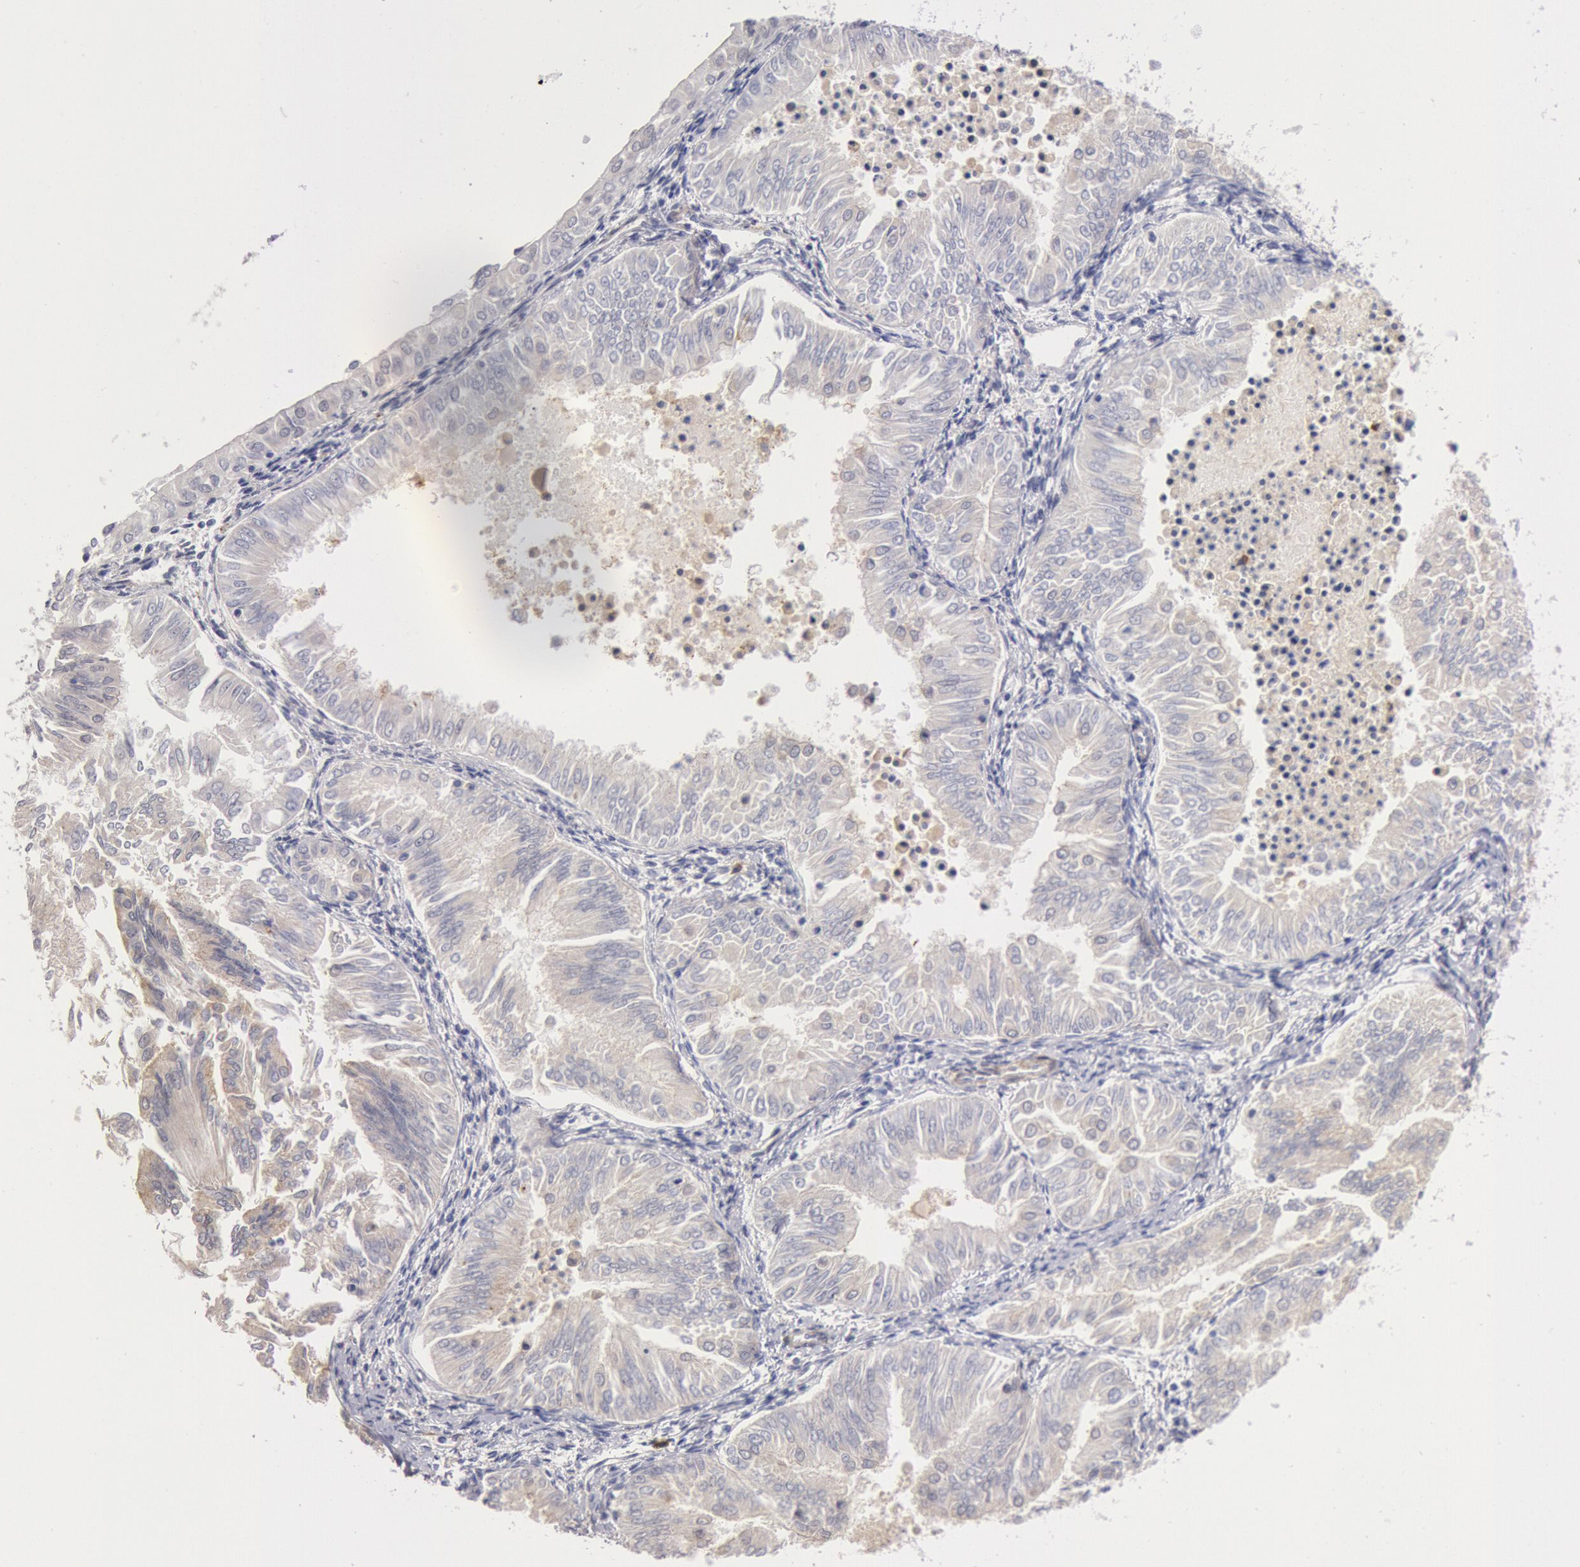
{"staining": {"intensity": "weak", "quantity": "25%-75%", "location": "cytoplasmic/membranous"}, "tissue": "endometrial cancer", "cell_type": "Tumor cells", "image_type": "cancer", "snomed": [{"axis": "morphology", "description": "Adenocarcinoma, NOS"}, {"axis": "topography", "description": "Endometrium"}], "caption": "Immunohistochemistry micrograph of human endometrial adenocarcinoma stained for a protein (brown), which displays low levels of weak cytoplasmic/membranous staining in about 25%-75% of tumor cells.", "gene": "TMED8", "patient": {"sex": "female", "age": 53}}